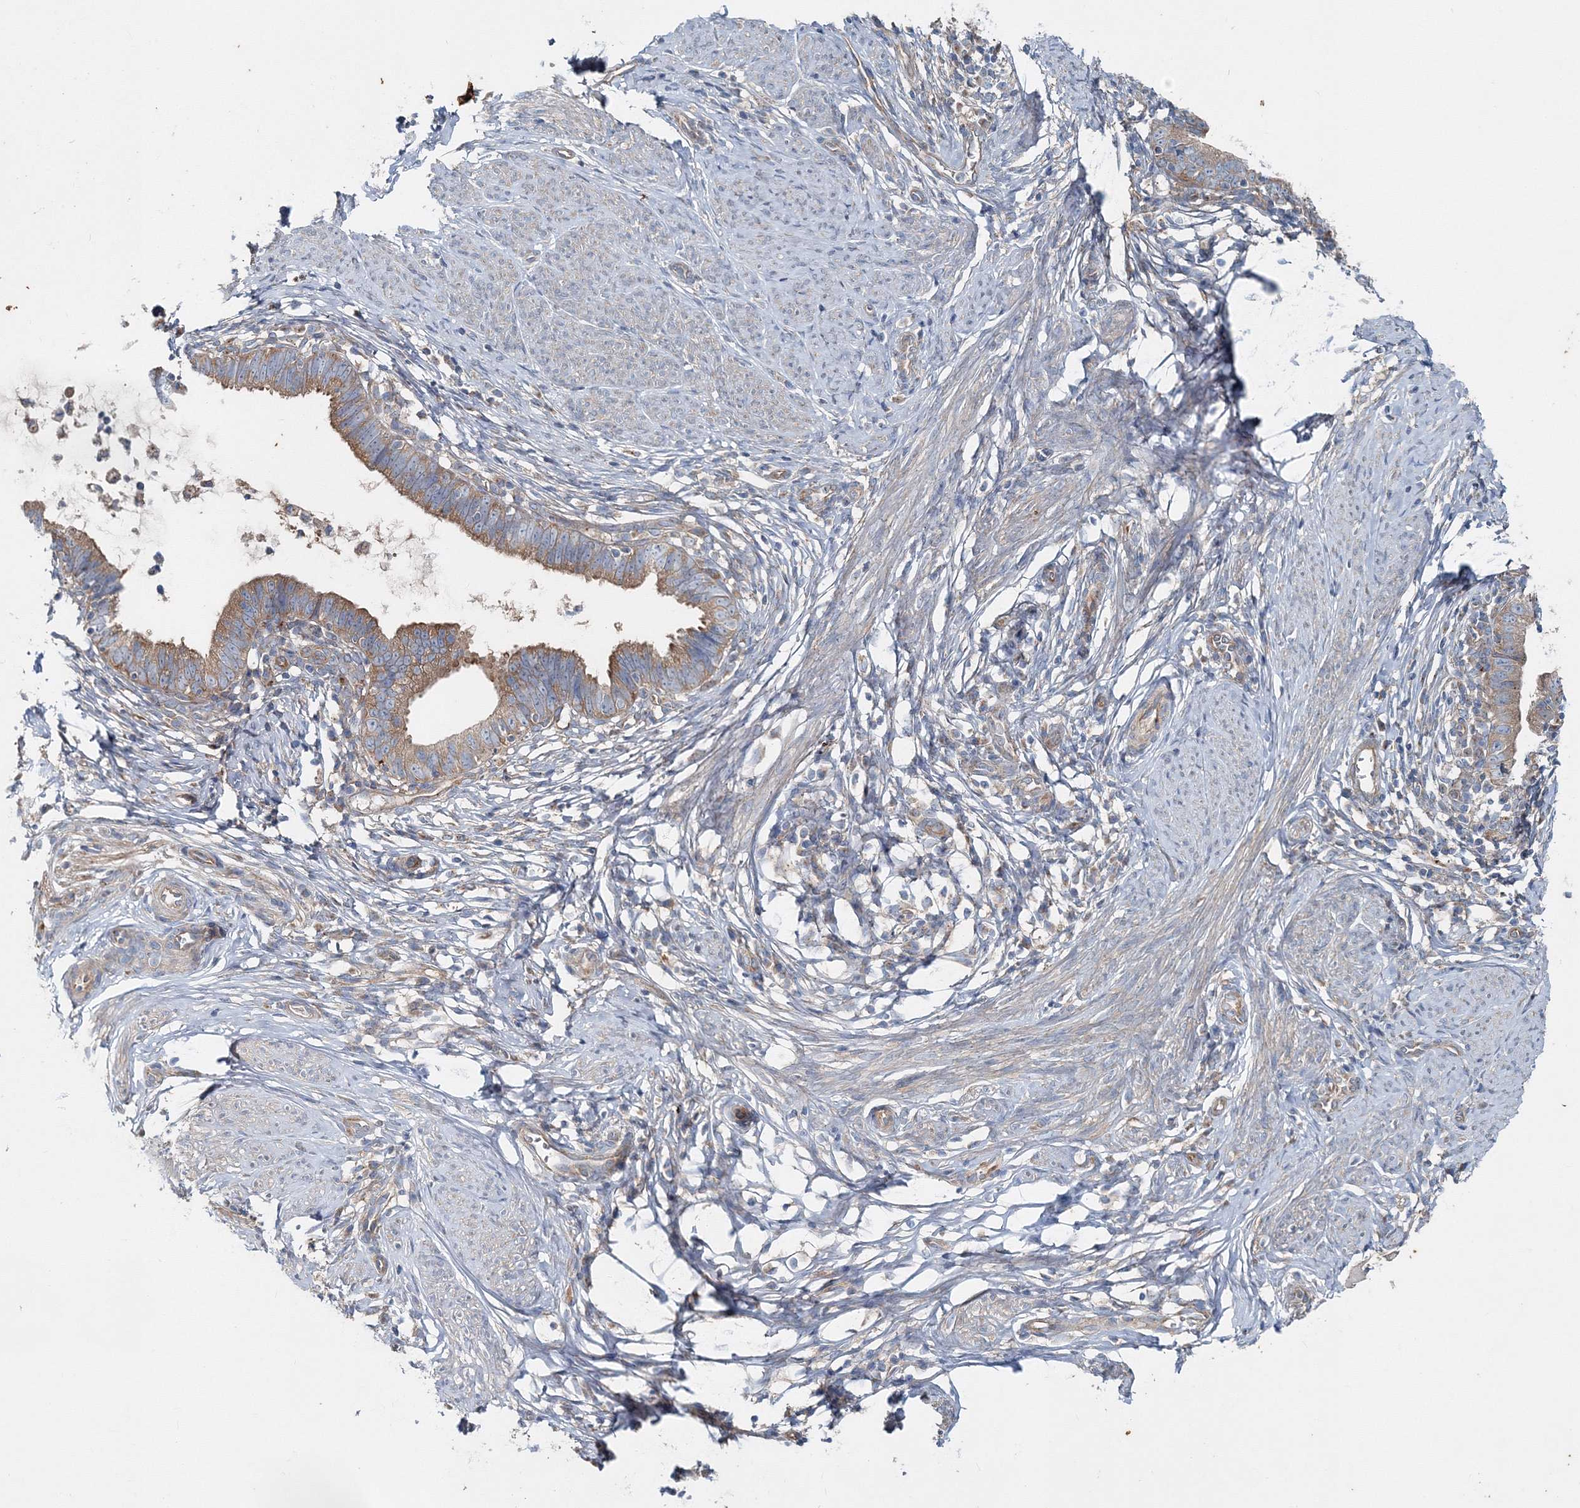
{"staining": {"intensity": "moderate", "quantity": ">75%", "location": "cytoplasmic/membranous"}, "tissue": "cervical cancer", "cell_type": "Tumor cells", "image_type": "cancer", "snomed": [{"axis": "morphology", "description": "Adenocarcinoma, NOS"}, {"axis": "topography", "description": "Cervix"}], "caption": "A brown stain labels moderate cytoplasmic/membranous staining of a protein in cervical cancer tumor cells.", "gene": "MPHOSPH9", "patient": {"sex": "female", "age": 36}}